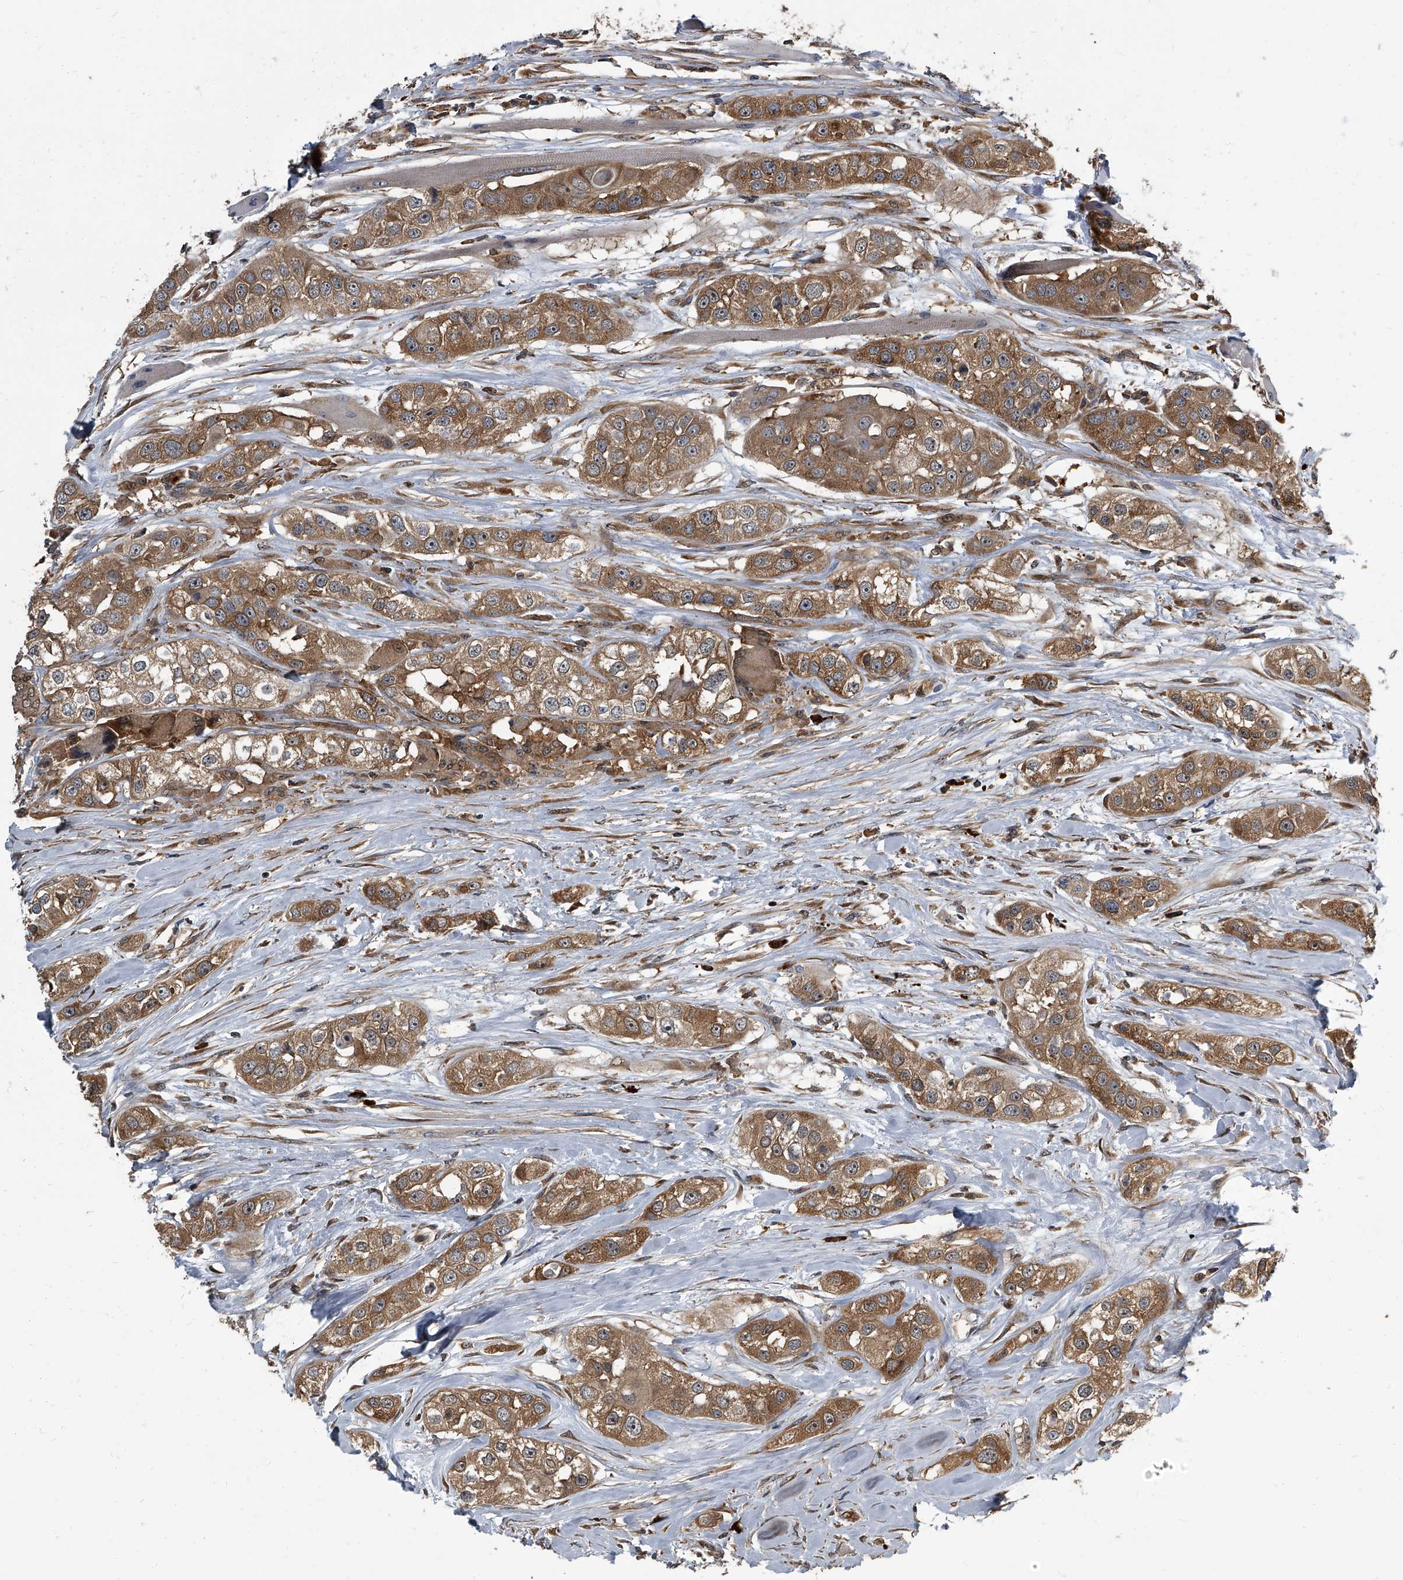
{"staining": {"intensity": "moderate", "quantity": ">75%", "location": "cytoplasmic/membranous"}, "tissue": "head and neck cancer", "cell_type": "Tumor cells", "image_type": "cancer", "snomed": [{"axis": "morphology", "description": "Normal tissue, NOS"}, {"axis": "morphology", "description": "Squamous cell carcinoma, NOS"}, {"axis": "topography", "description": "Skeletal muscle"}, {"axis": "topography", "description": "Head-Neck"}], "caption": "Human squamous cell carcinoma (head and neck) stained with a brown dye exhibits moderate cytoplasmic/membranous positive staining in approximately >75% of tumor cells.", "gene": "CDV3", "patient": {"sex": "male", "age": 51}}